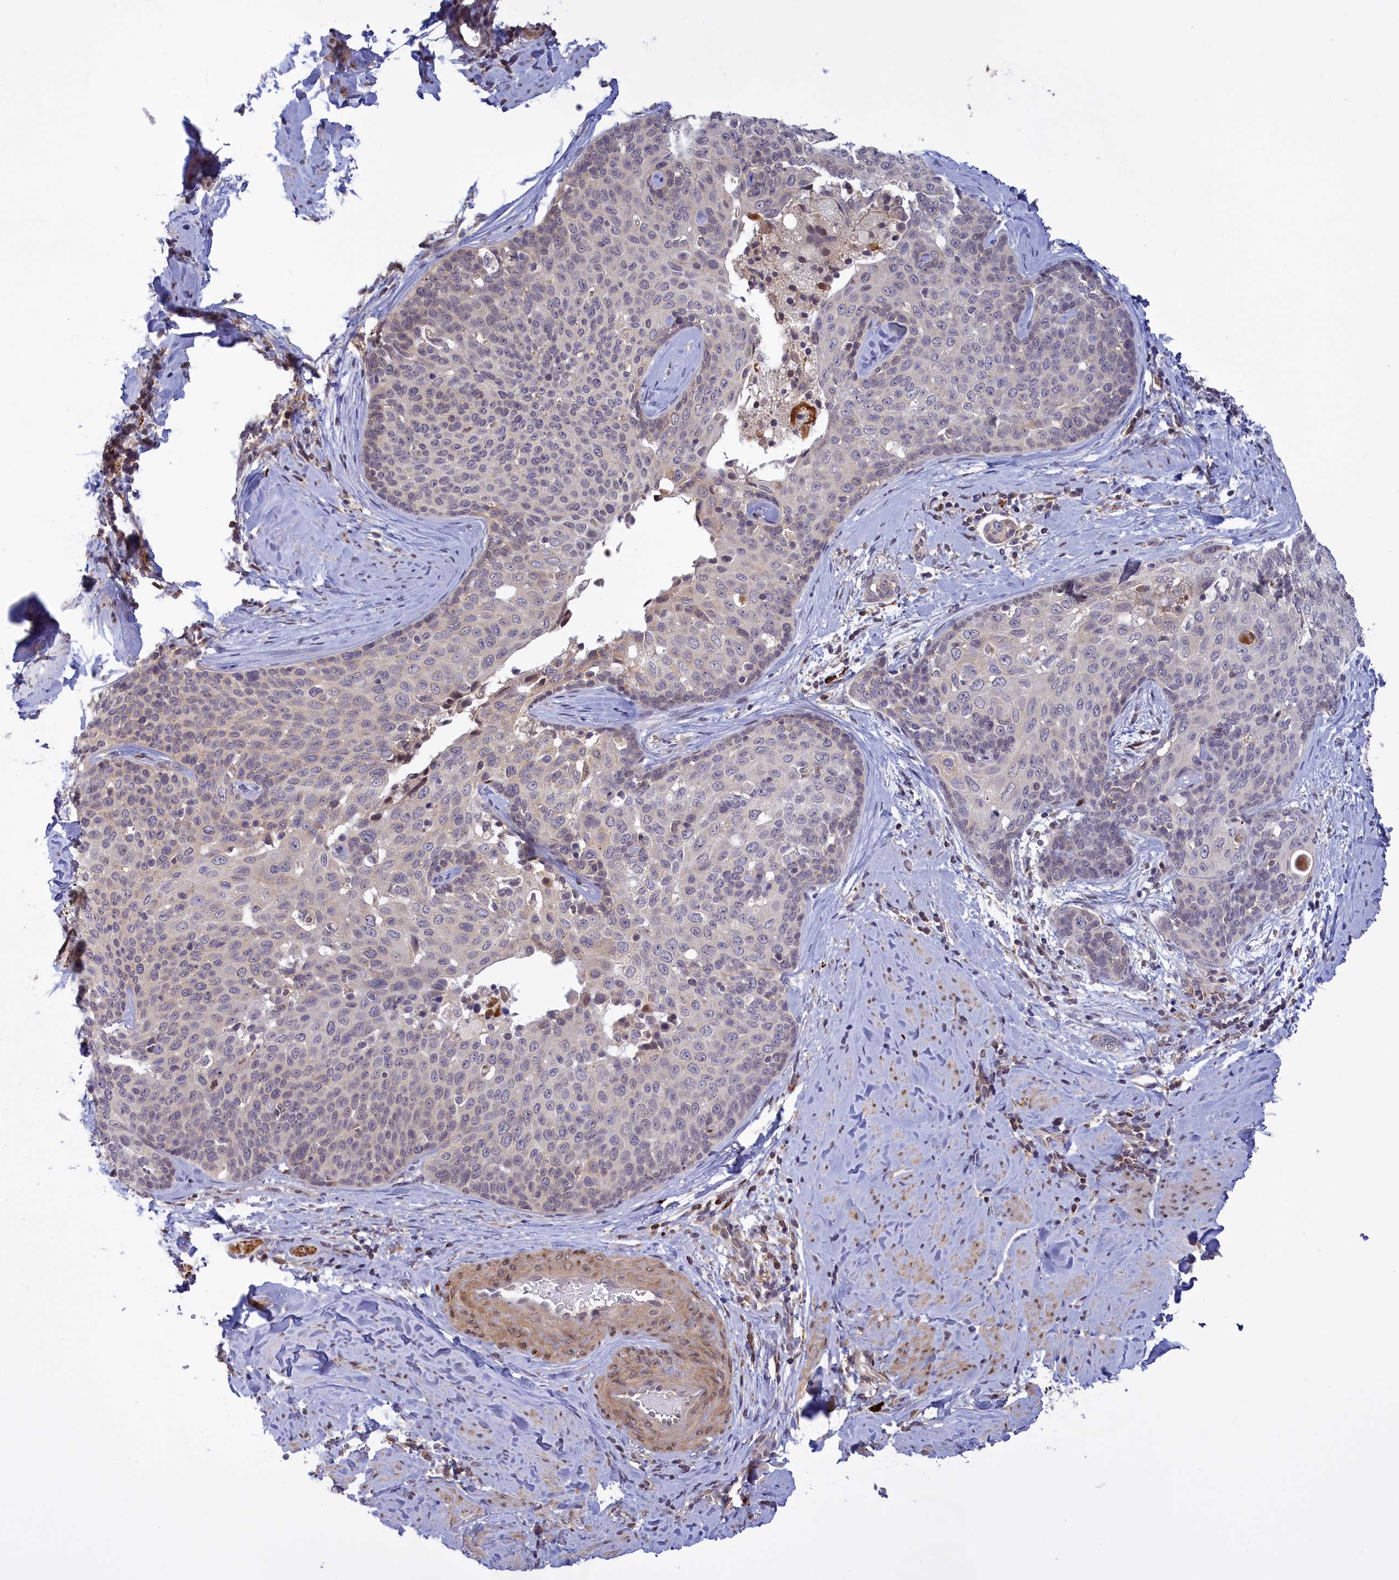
{"staining": {"intensity": "negative", "quantity": "none", "location": "none"}, "tissue": "cervical cancer", "cell_type": "Tumor cells", "image_type": "cancer", "snomed": [{"axis": "morphology", "description": "Squamous cell carcinoma, NOS"}, {"axis": "topography", "description": "Cervix"}], "caption": "Immunohistochemistry of cervical cancer demonstrates no staining in tumor cells.", "gene": "RRAD", "patient": {"sex": "female", "age": 50}}